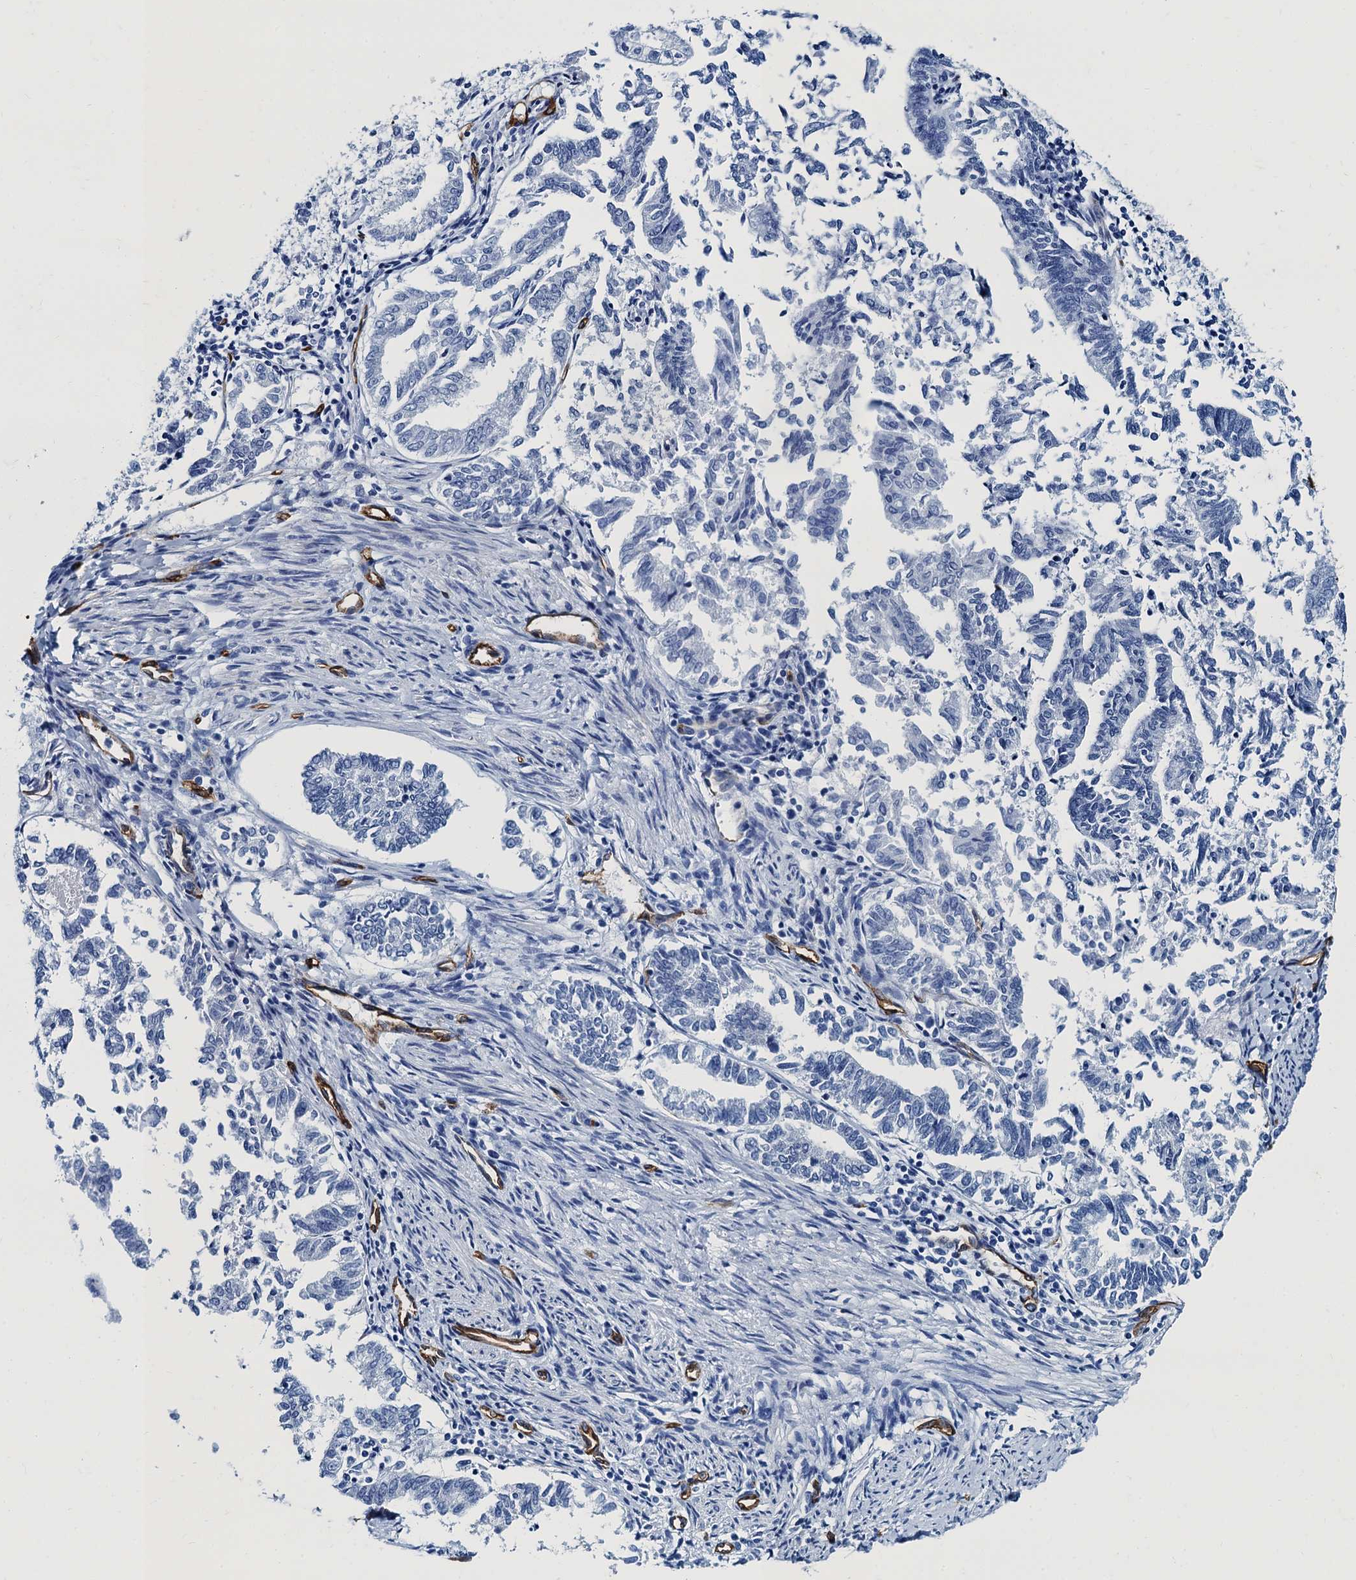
{"staining": {"intensity": "negative", "quantity": "none", "location": "none"}, "tissue": "endometrial cancer", "cell_type": "Tumor cells", "image_type": "cancer", "snomed": [{"axis": "morphology", "description": "Adenocarcinoma, NOS"}, {"axis": "topography", "description": "Endometrium"}], "caption": "DAB immunohistochemical staining of human endometrial cancer (adenocarcinoma) displays no significant expression in tumor cells. (DAB immunohistochemistry (IHC), high magnification).", "gene": "CAVIN2", "patient": {"sex": "female", "age": 79}}